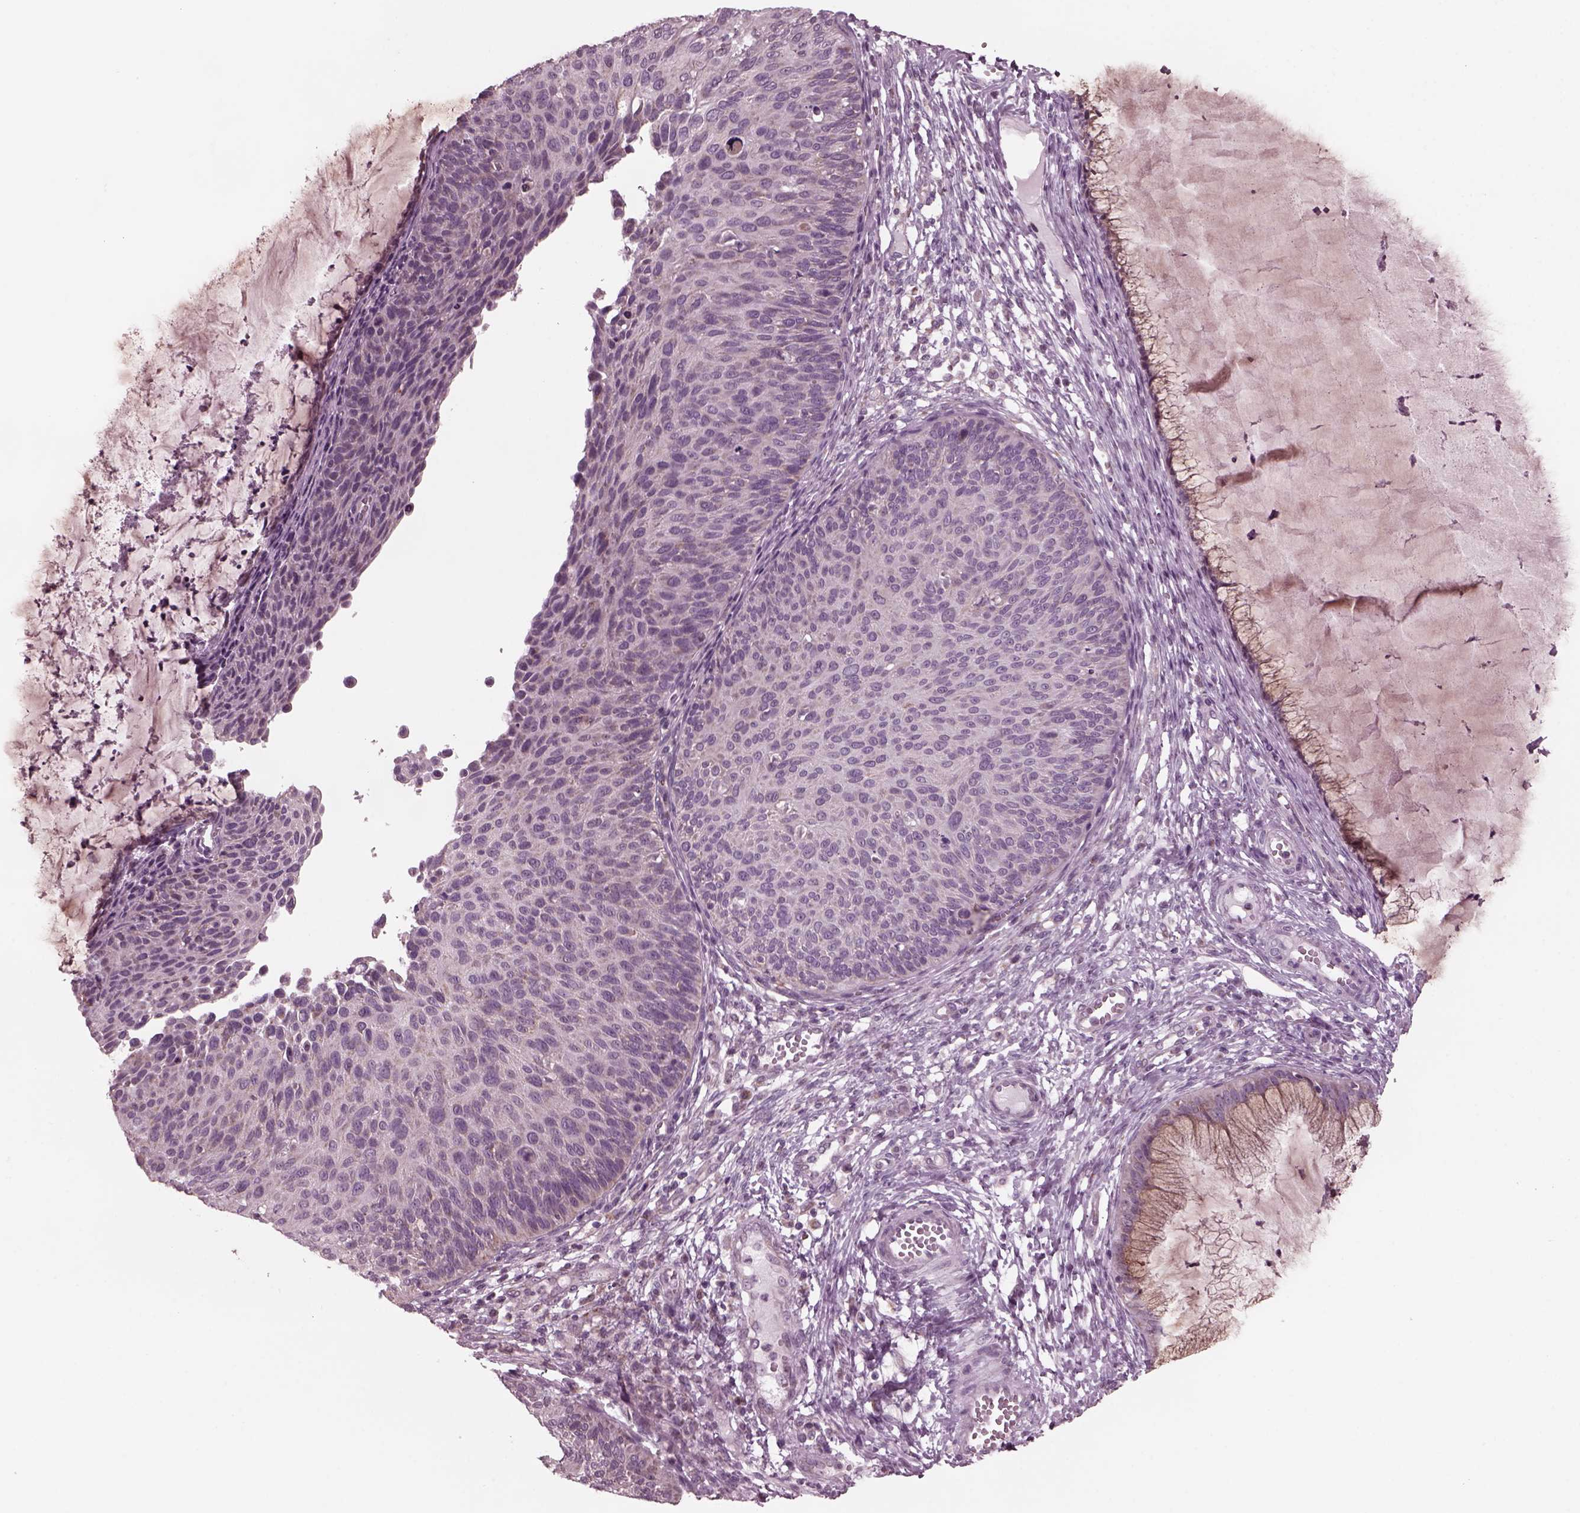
{"staining": {"intensity": "negative", "quantity": "none", "location": "none"}, "tissue": "cervical cancer", "cell_type": "Tumor cells", "image_type": "cancer", "snomed": [{"axis": "morphology", "description": "Squamous cell carcinoma, NOS"}, {"axis": "topography", "description": "Cervix"}], "caption": "Human cervical cancer stained for a protein using immunohistochemistry demonstrates no expression in tumor cells.", "gene": "CELSR3", "patient": {"sex": "female", "age": 36}}